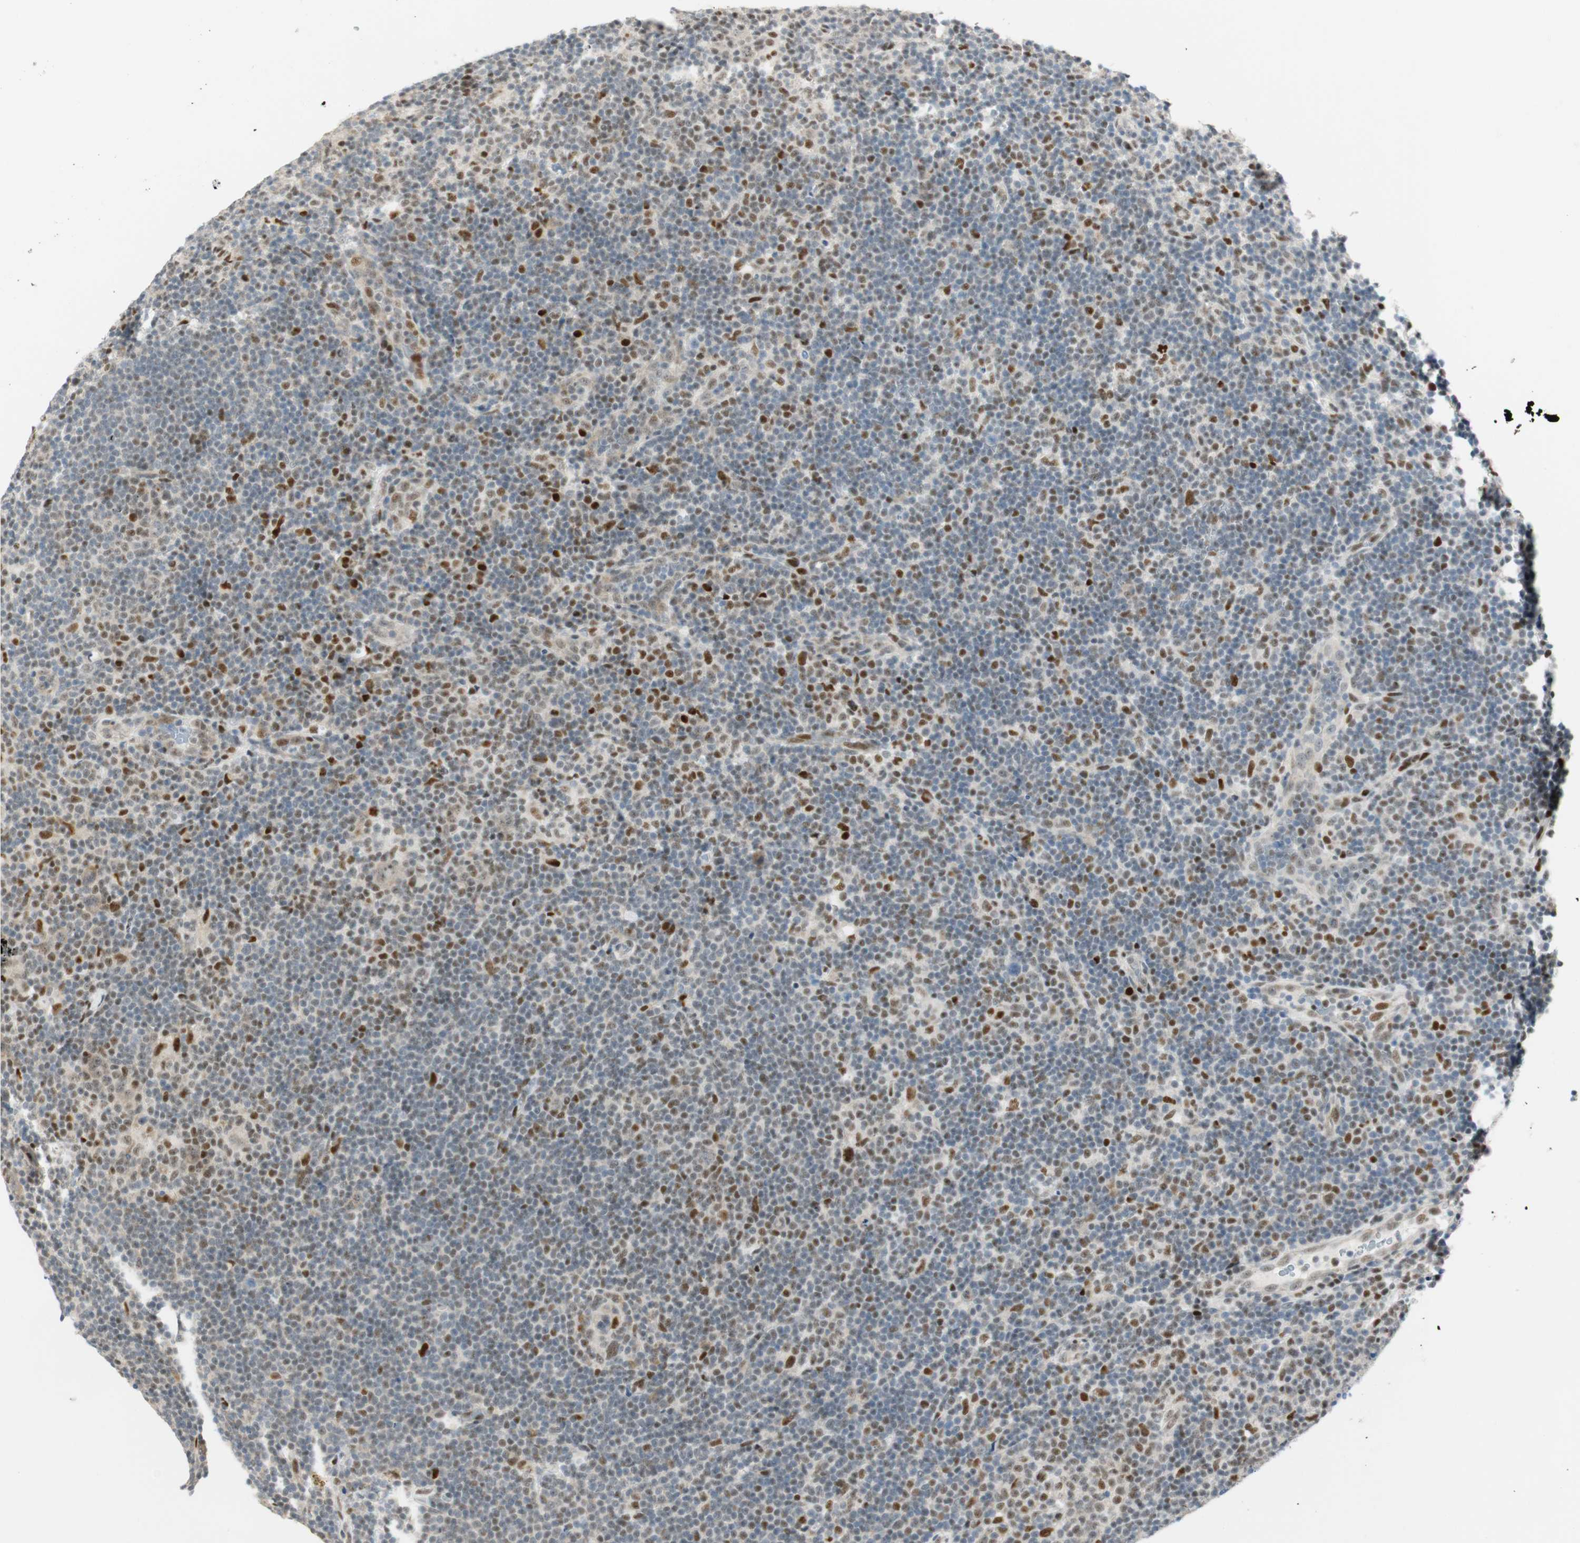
{"staining": {"intensity": "weak", "quantity": "25%-75%", "location": "nuclear"}, "tissue": "lymphoma", "cell_type": "Tumor cells", "image_type": "cancer", "snomed": [{"axis": "morphology", "description": "Hodgkin's disease, NOS"}, {"axis": "topography", "description": "Lymph node"}], "caption": "The immunohistochemical stain highlights weak nuclear expression in tumor cells of lymphoma tissue.", "gene": "MSX2", "patient": {"sex": "female", "age": 57}}